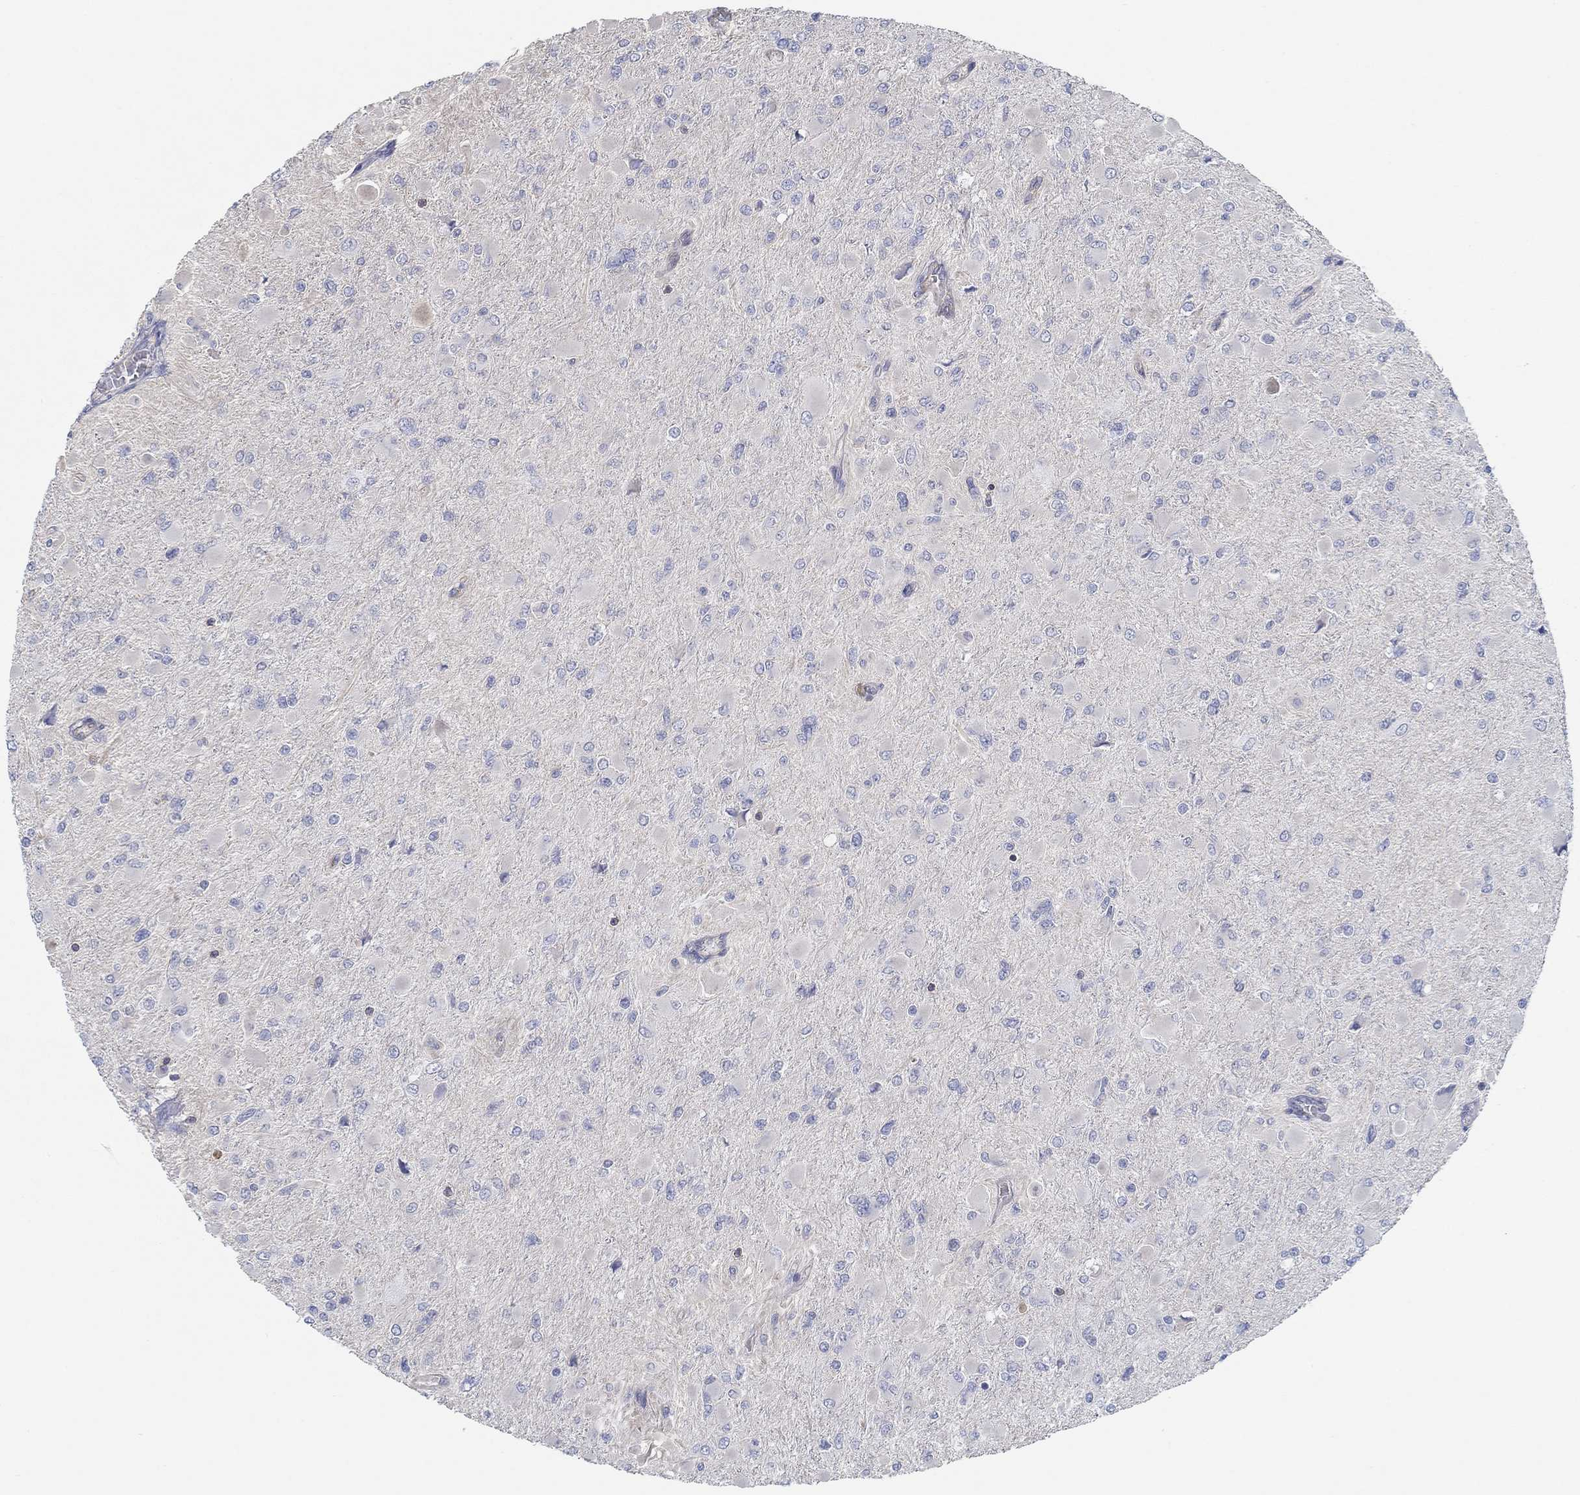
{"staining": {"intensity": "negative", "quantity": "none", "location": "none"}, "tissue": "glioma", "cell_type": "Tumor cells", "image_type": "cancer", "snomed": [{"axis": "morphology", "description": "Glioma, malignant, High grade"}, {"axis": "topography", "description": "Cerebral cortex"}], "caption": "Malignant glioma (high-grade) was stained to show a protein in brown. There is no significant positivity in tumor cells.", "gene": "BBOF1", "patient": {"sex": "female", "age": 36}}